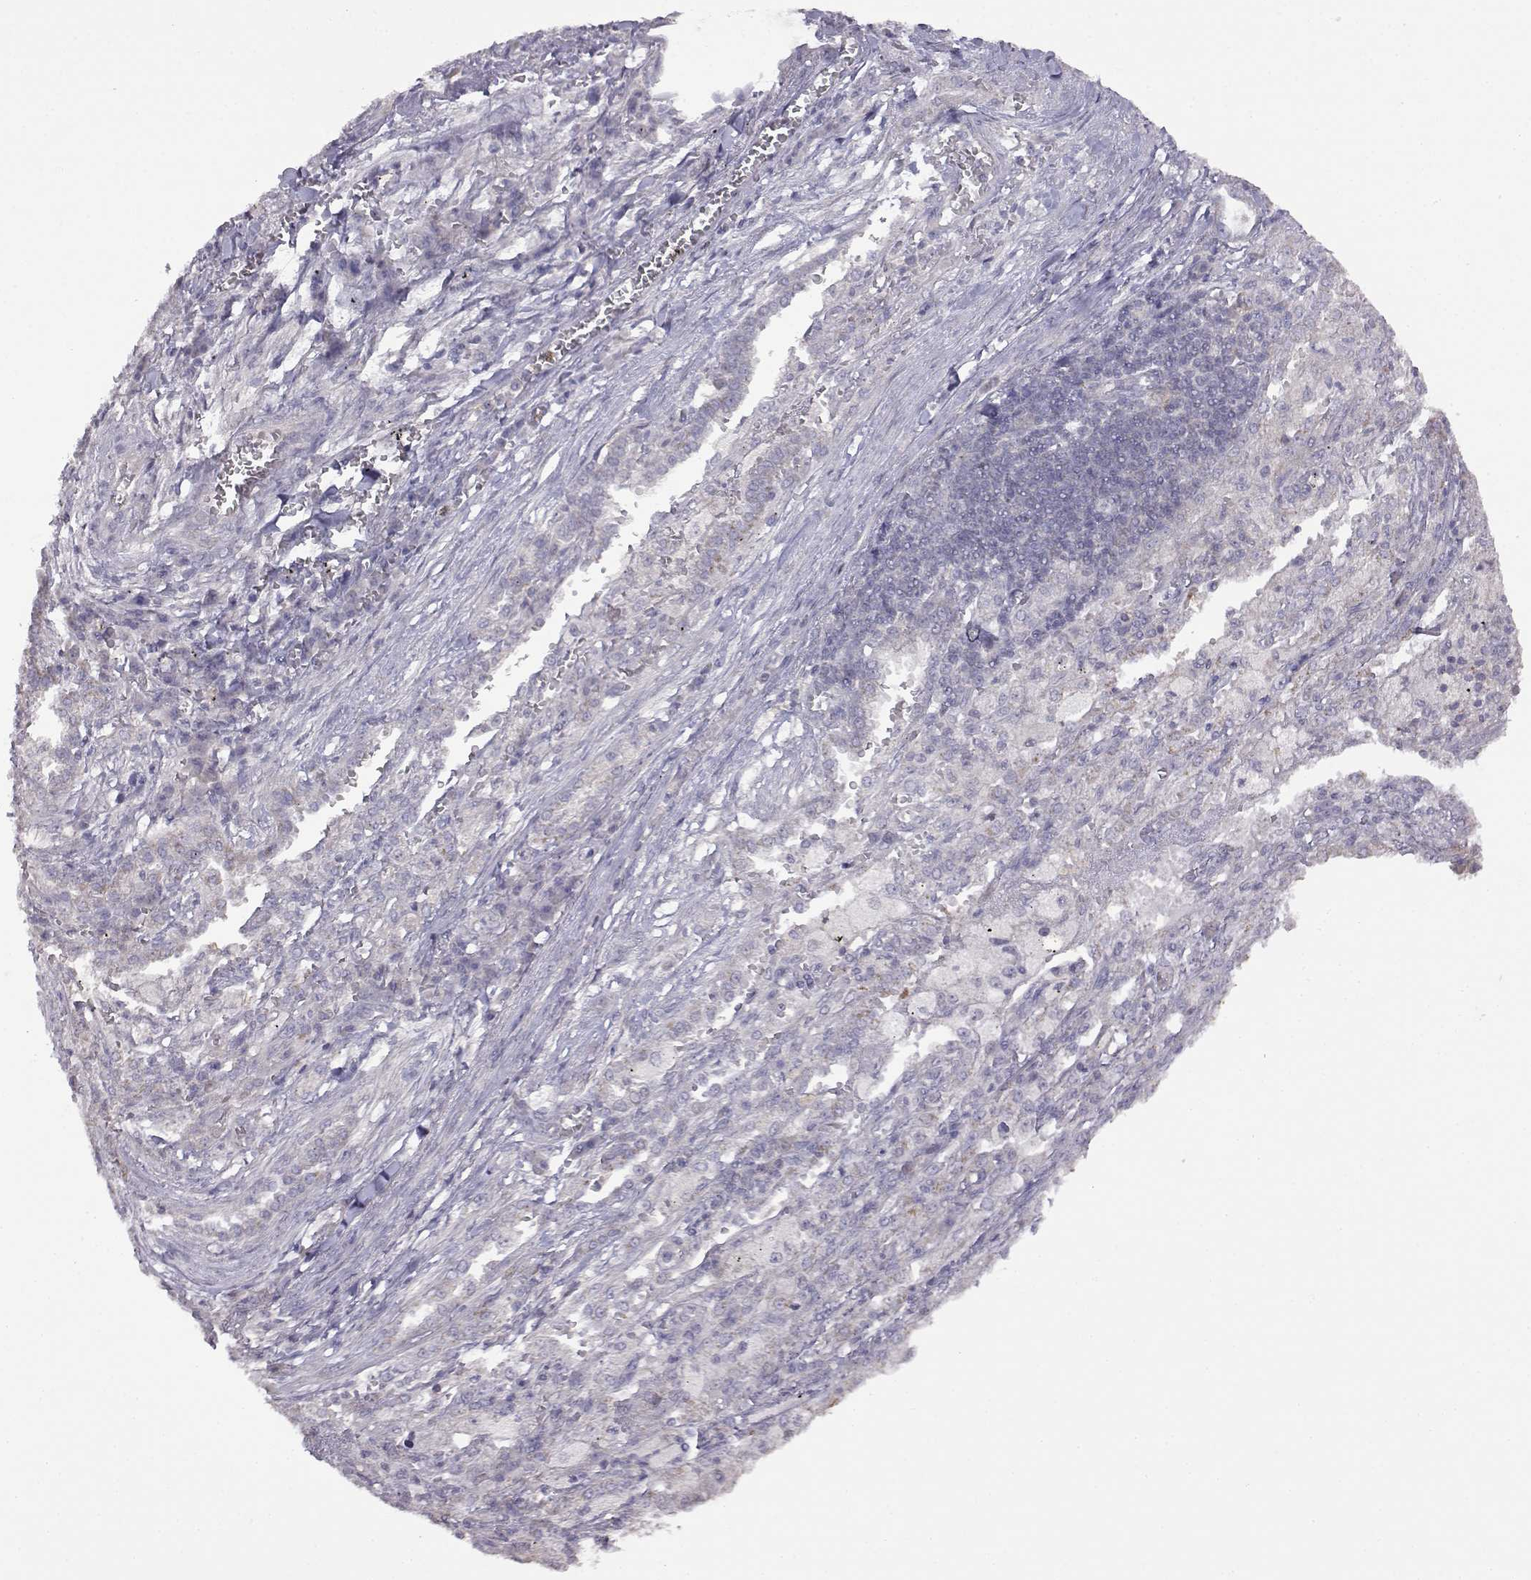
{"staining": {"intensity": "negative", "quantity": "none", "location": "none"}, "tissue": "lung cancer", "cell_type": "Tumor cells", "image_type": "cancer", "snomed": [{"axis": "morphology", "description": "Adenocarcinoma, NOS"}, {"axis": "topography", "description": "Lung"}], "caption": "Lung cancer was stained to show a protein in brown. There is no significant expression in tumor cells.", "gene": "VGF", "patient": {"sex": "male", "age": 57}}